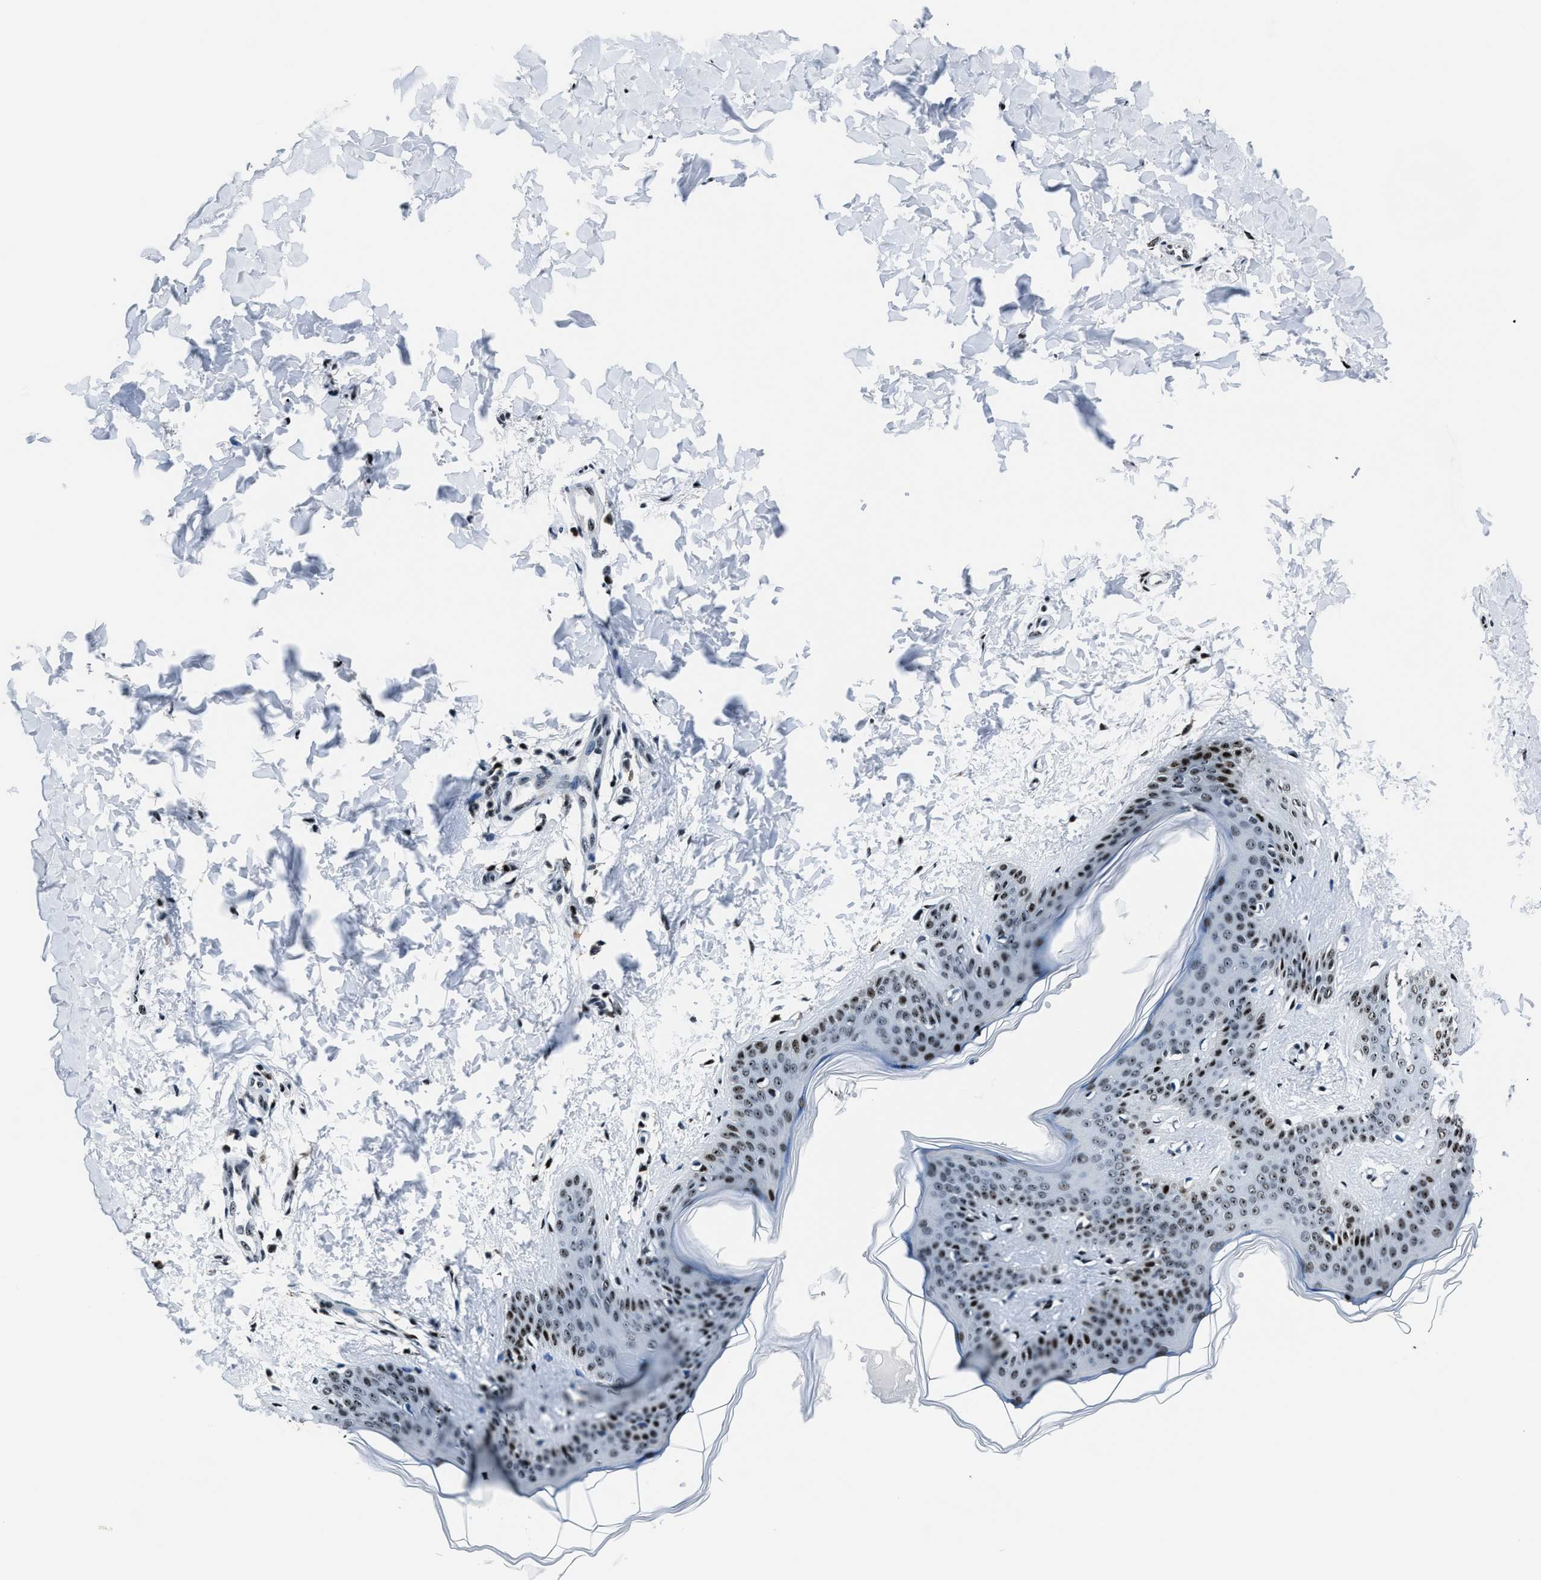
{"staining": {"intensity": "moderate", "quantity": ">75%", "location": "nuclear"}, "tissue": "skin", "cell_type": "Fibroblasts", "image_type": "normal", "snomed": [{"axis": "morphology", "description": "Normal tissue, NOS"}, {"axis": "topography", "description": "Skin"}], "caption": "A histopathology image showing moderate nuclear expression in about >75% of fibroblasts in benign skin, as visualized by brown immunohistochemical staining.", "gene": "PPIE", "patient": {"sex": "female", "age": 17}}